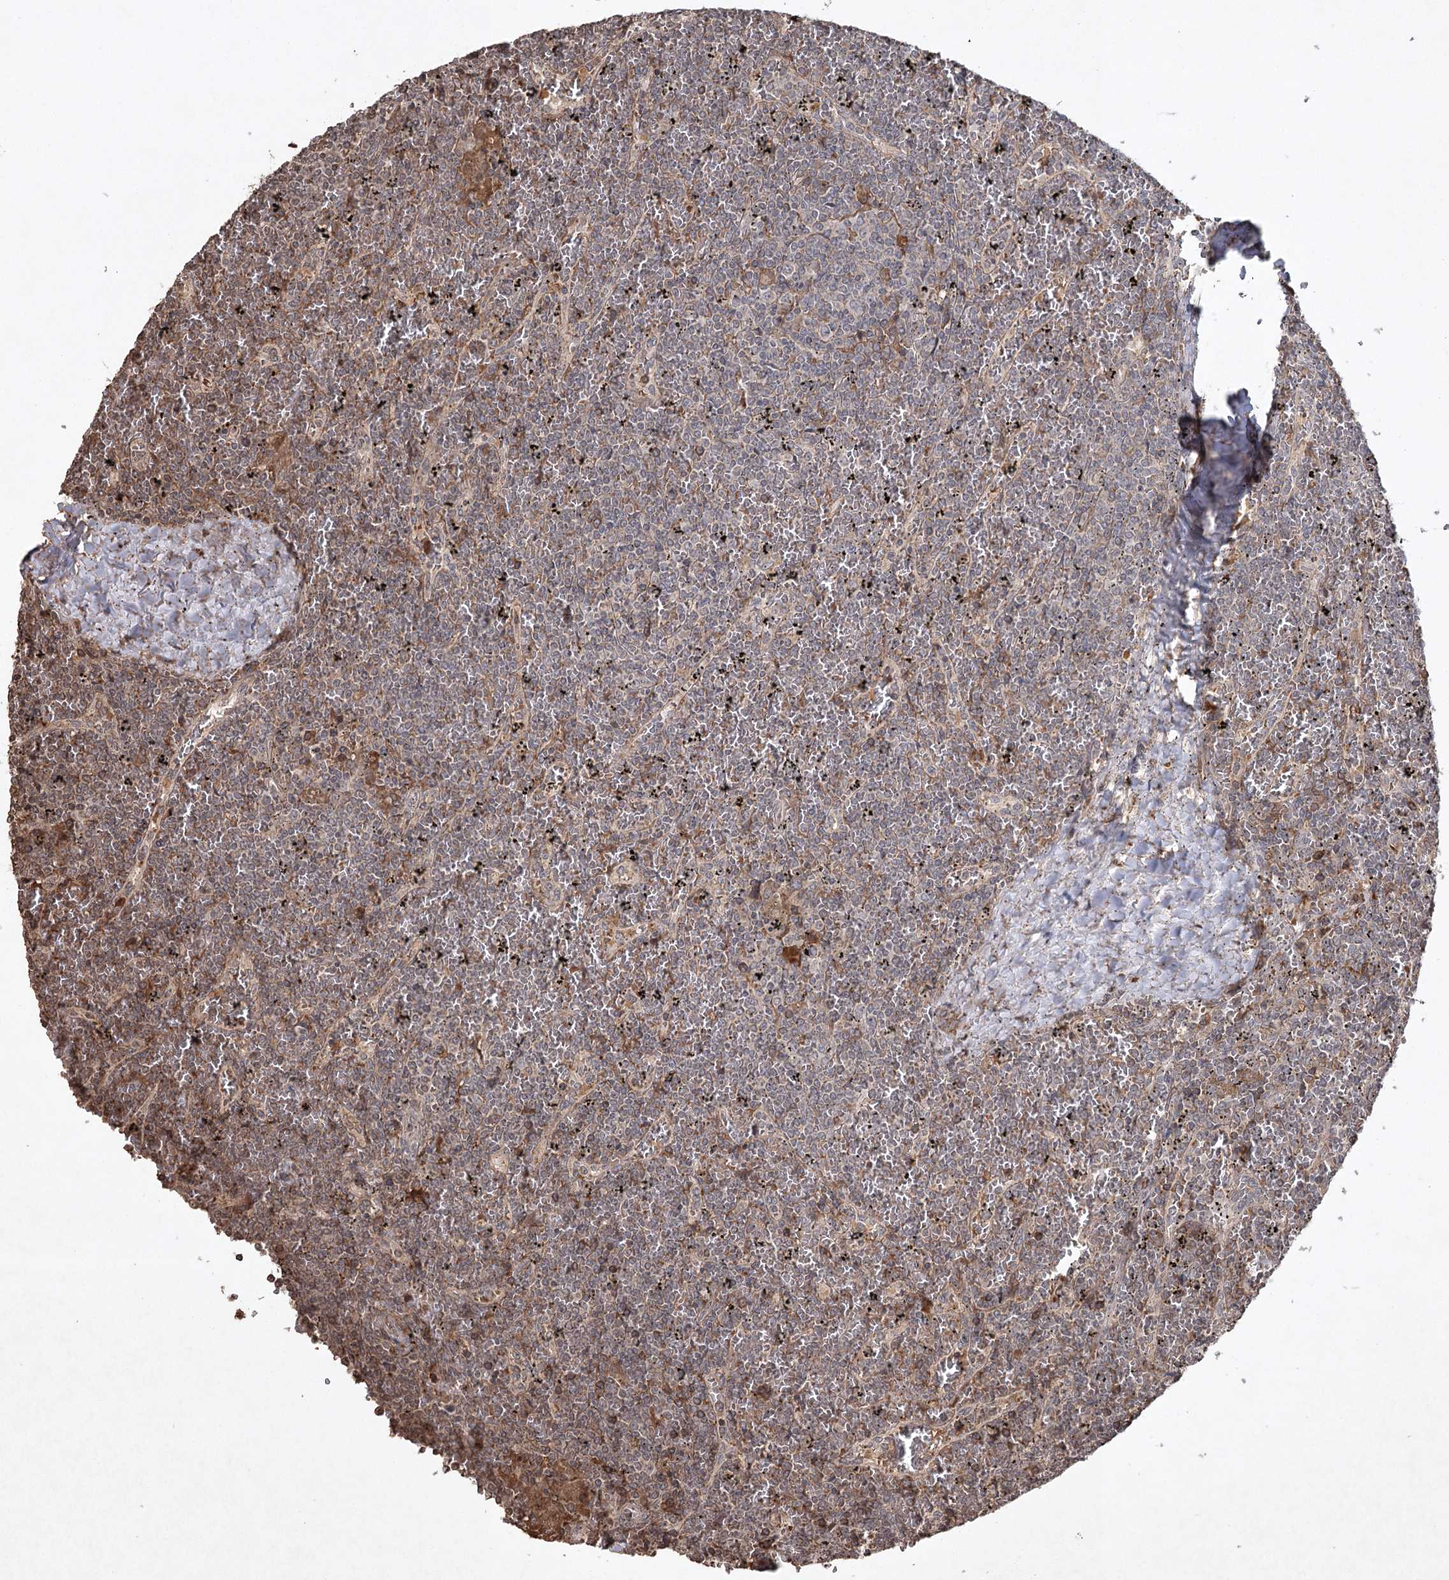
{"staining": {"intensity": "moderate", "quantity": "<25%", "location": "cytoplasmic/membranous"}, "tissue": "lymphoma", "cell_type": "Tumor cells", "image_type": "cancer", "snomed": [{"axis": "morphology", "description": "Malignant lymphoma, non-Hodgkin's type, Low grade"}, {"axis": "topography", "description": "Spleen"}], "caption": "An image of low-grade malignant lymphoma, non-Hodgkin's type stained for a protein shows moderate cytoplasmic/membranous brown staining in tumor cells.", "gene": "CYP2B6", "patient": {"sex": "female", "age": 19}}